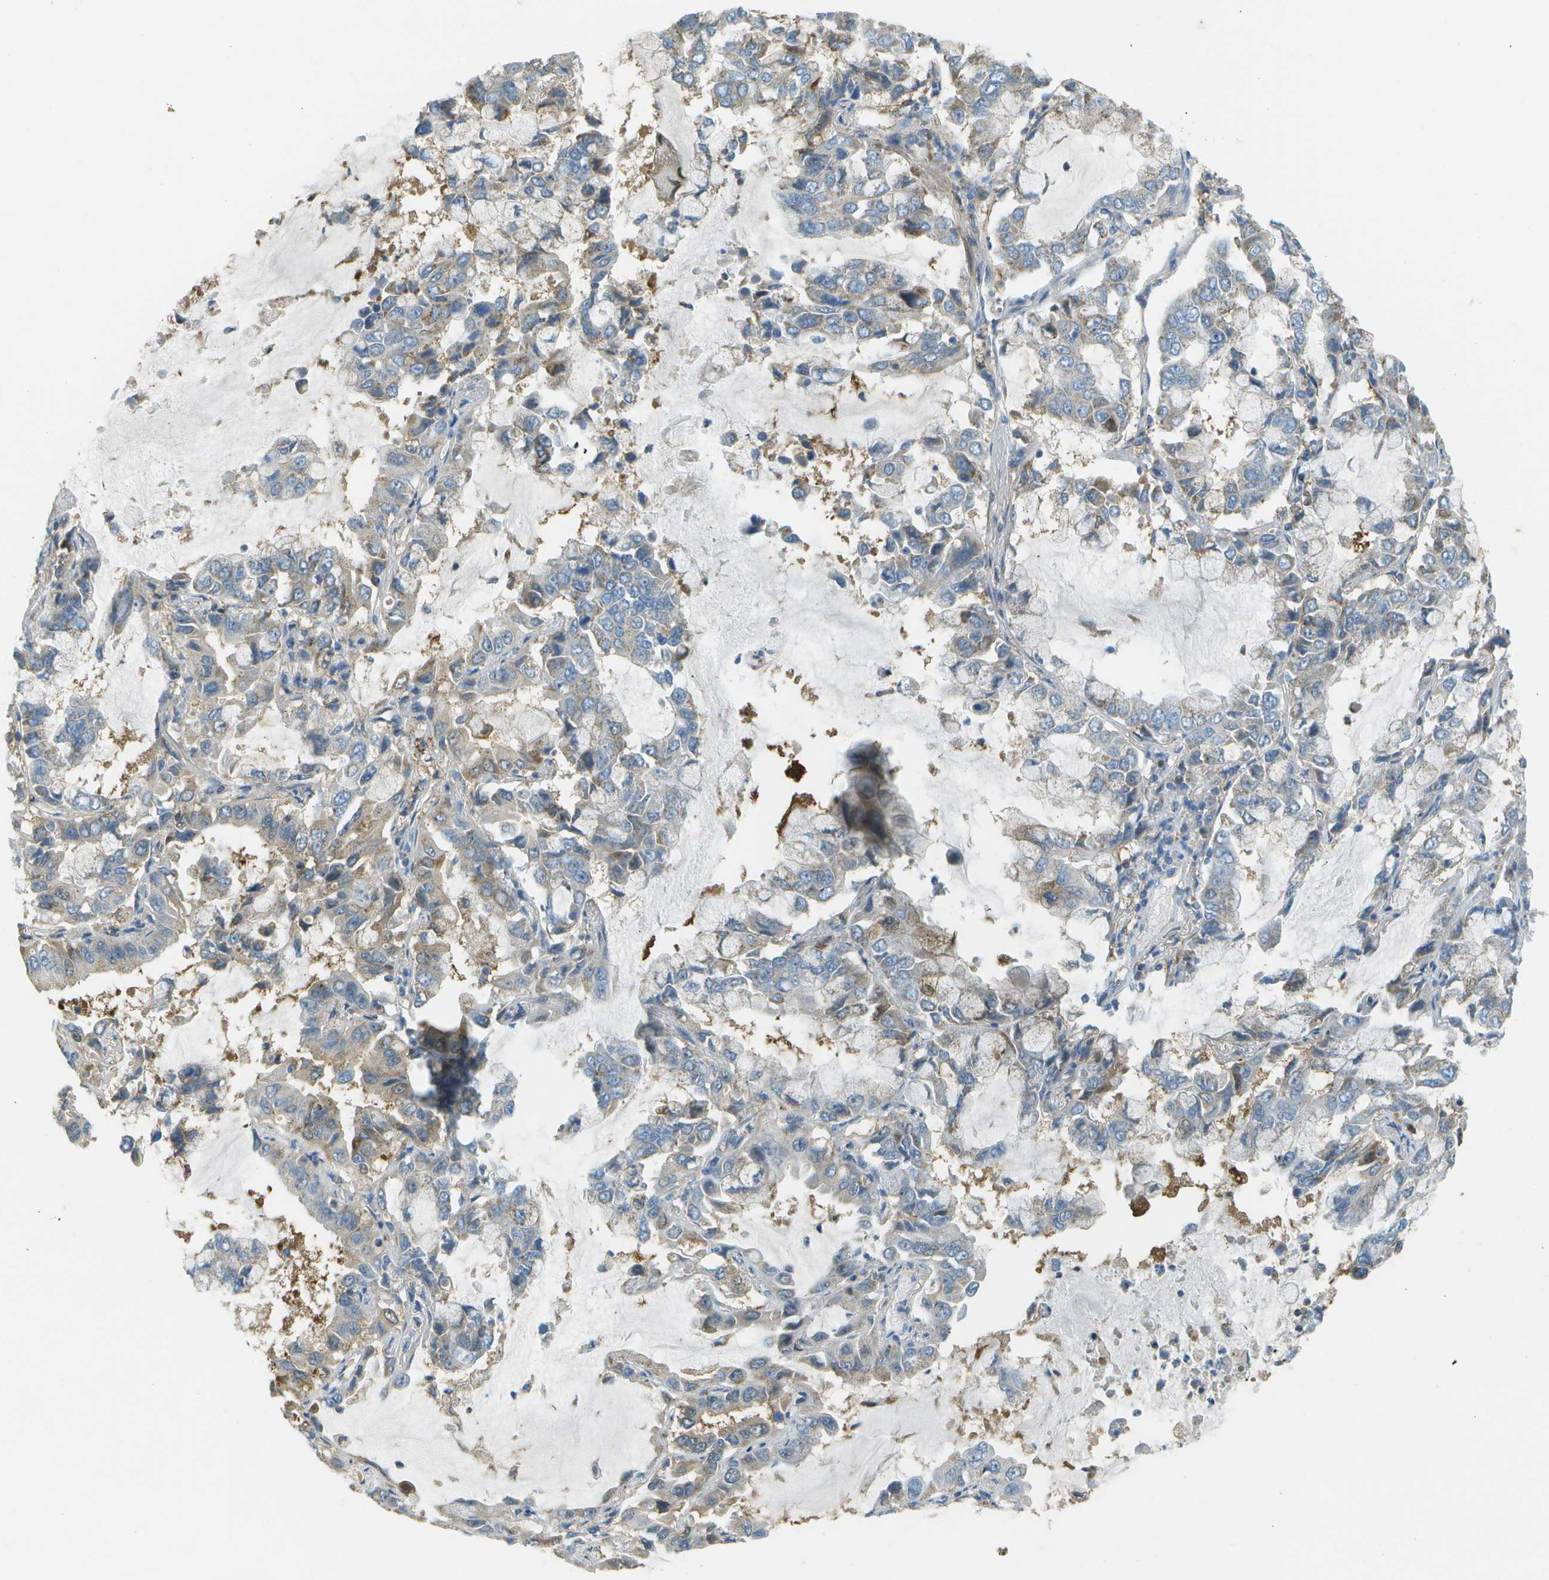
{"staining": {"intensity": "moderate", "quantity": "<25%", "location": "cytoplasmic/membranous"}, "tissue": "lung cancer", "cell_type": "Tumor cells", "image_type": "cancer", "snomed": [{"axis": "morphology", "description": "Adenocarcinoma, NOS"}, {"axis": "topography", "description": "Lung"}], "caption": "A brown stain shows moderate cytoplasmic/membranous staining of a protein in human lung cancer (adenocarcinoma) tumor cells.", "gene": "LRRC66", "patient": {"sex": "male", "age": 64}}